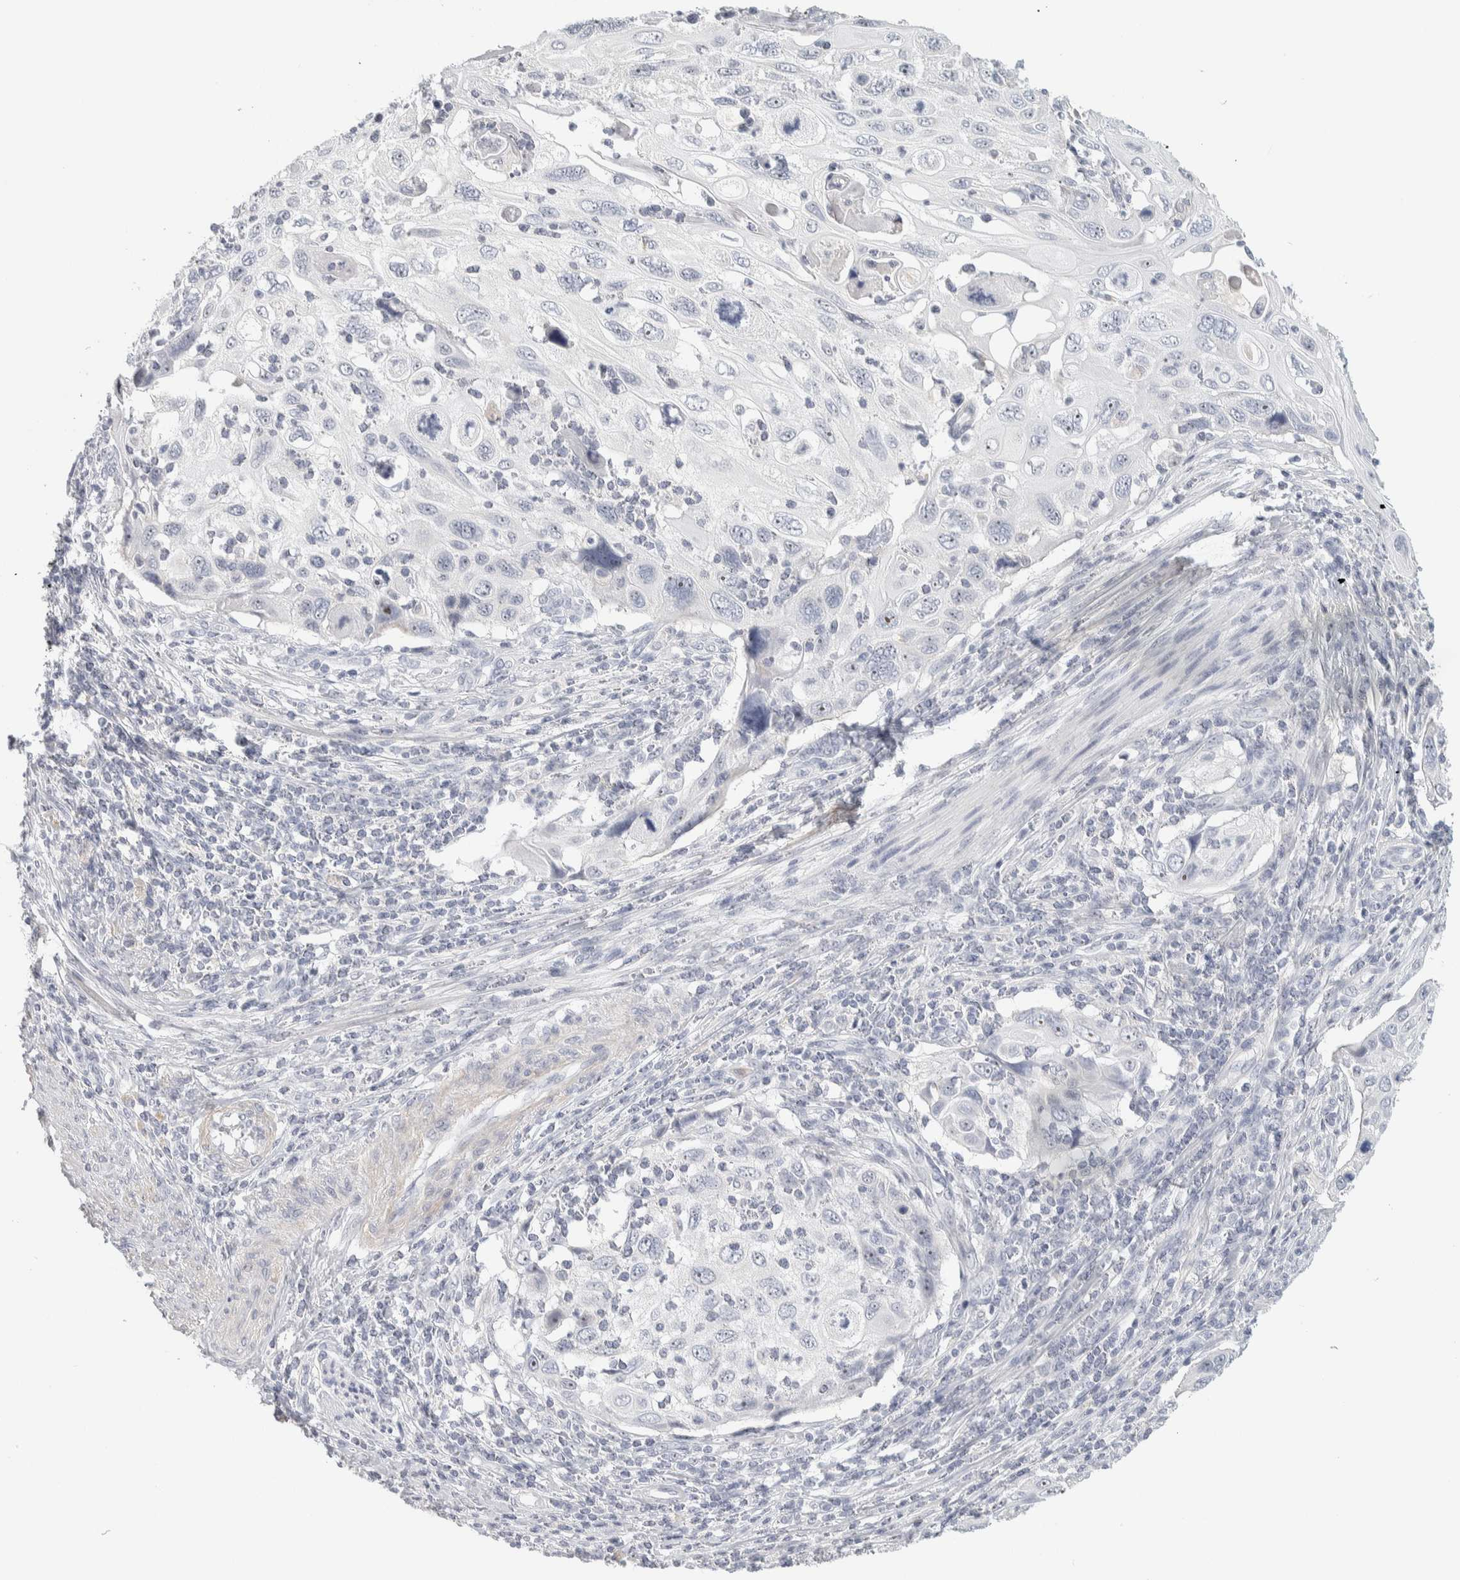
{"staining": {"intensity": "moderate", "quantity": "25%-75%", "location": "nuclear"}, "tissue": "cervical cancer", "cell_type": "Tumor cells", "image_type": "cancer", "snomed": [{"axis": "morphology", "description": "Squamous cell carcinoma, NOS"}, {"axis": "topography", "description": "Cervix"}], "caption": "Squamous cell carcinoma (cervical) tissue shows moderate nuclear staining in approximately 25%-75% of tumor cells The staining was performed using DAB, with brown indicating positive protein expression. Nuclei are stained blue with hematoxylin.", "gene": "DCXR", "patient": {"sex": "female", "age": 70}}